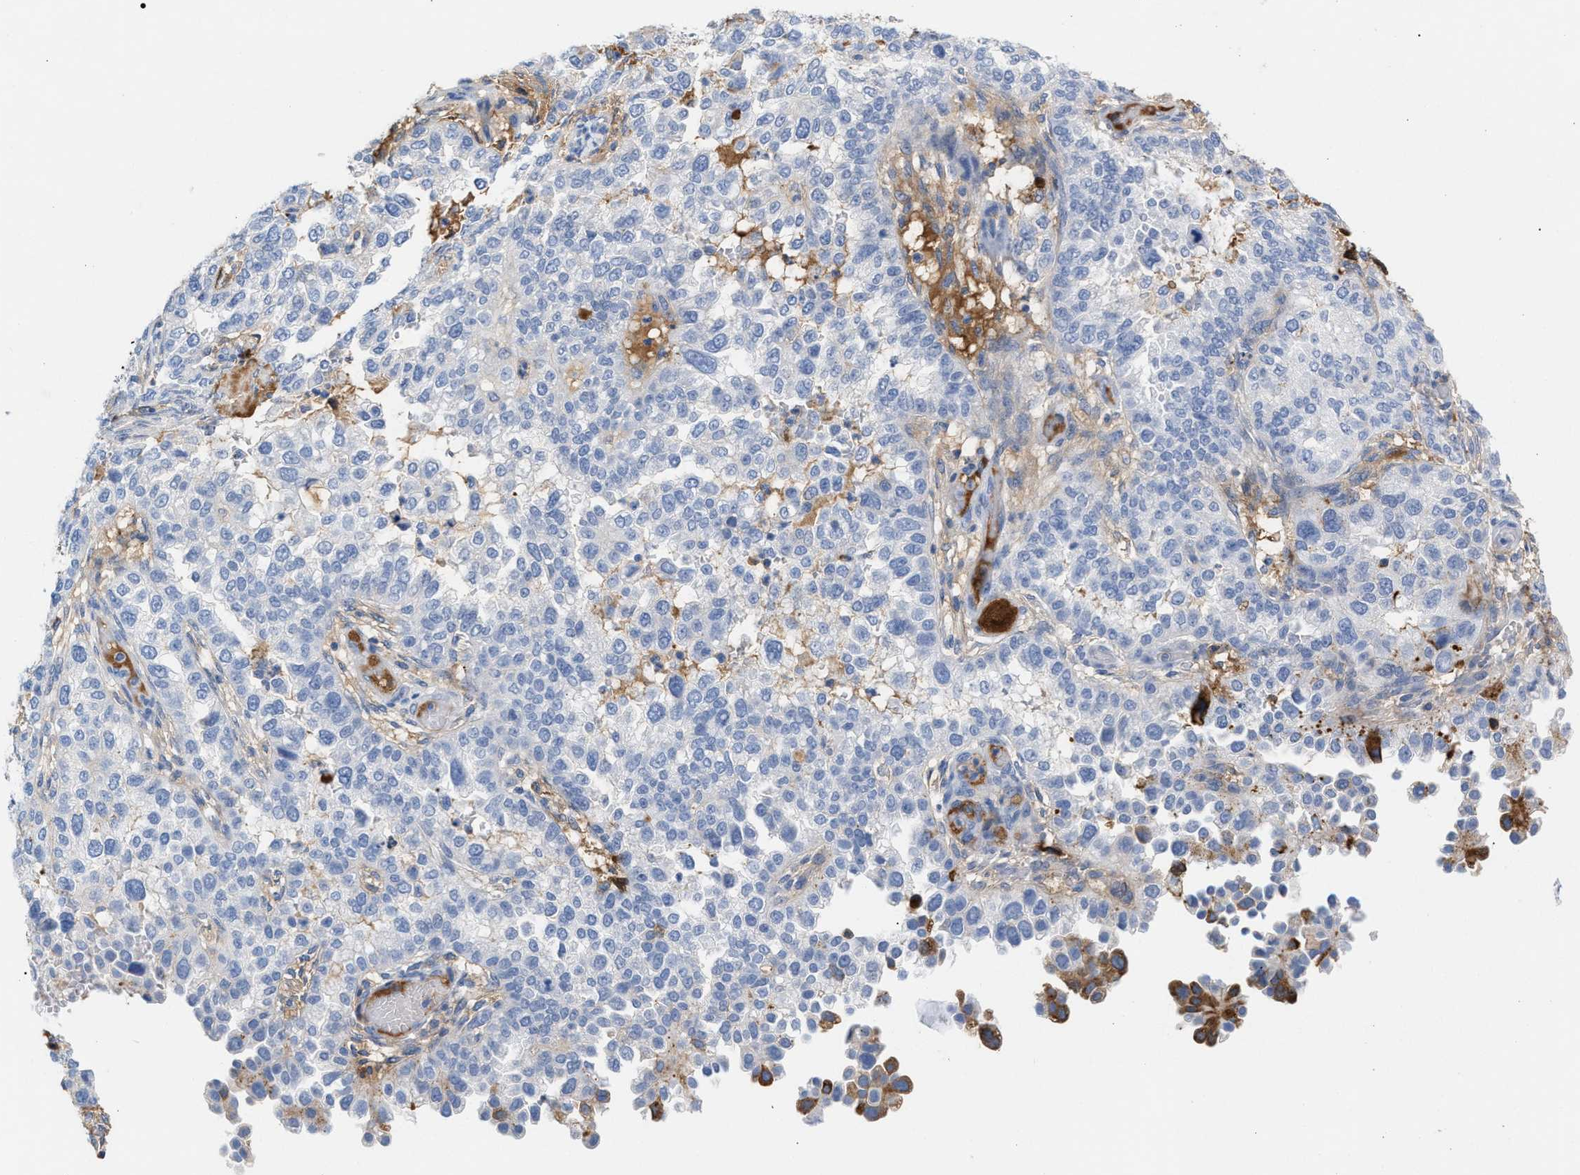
{"staining": {"intensity": "moderate", "quantity": "<25%", "location": "cytoplasmic/membranous"}, "tissue": "endometrial cancer", "cell_type": "Tumor cells", "image_type": "cancer", "snomed": [{"axis": "morphology", "description": "Adenocarcinoma, NOS"}, {"axis": "topography", "description": "Endometrium"}], "caption": "A photomicrograph of adenocarcinoma (endometrial) stained for a protein displays moderate cytoplasmic/membranous brown staining in tumor cells.", "gene": "APOH", "patient": {"sex": "female", "age": 85}}